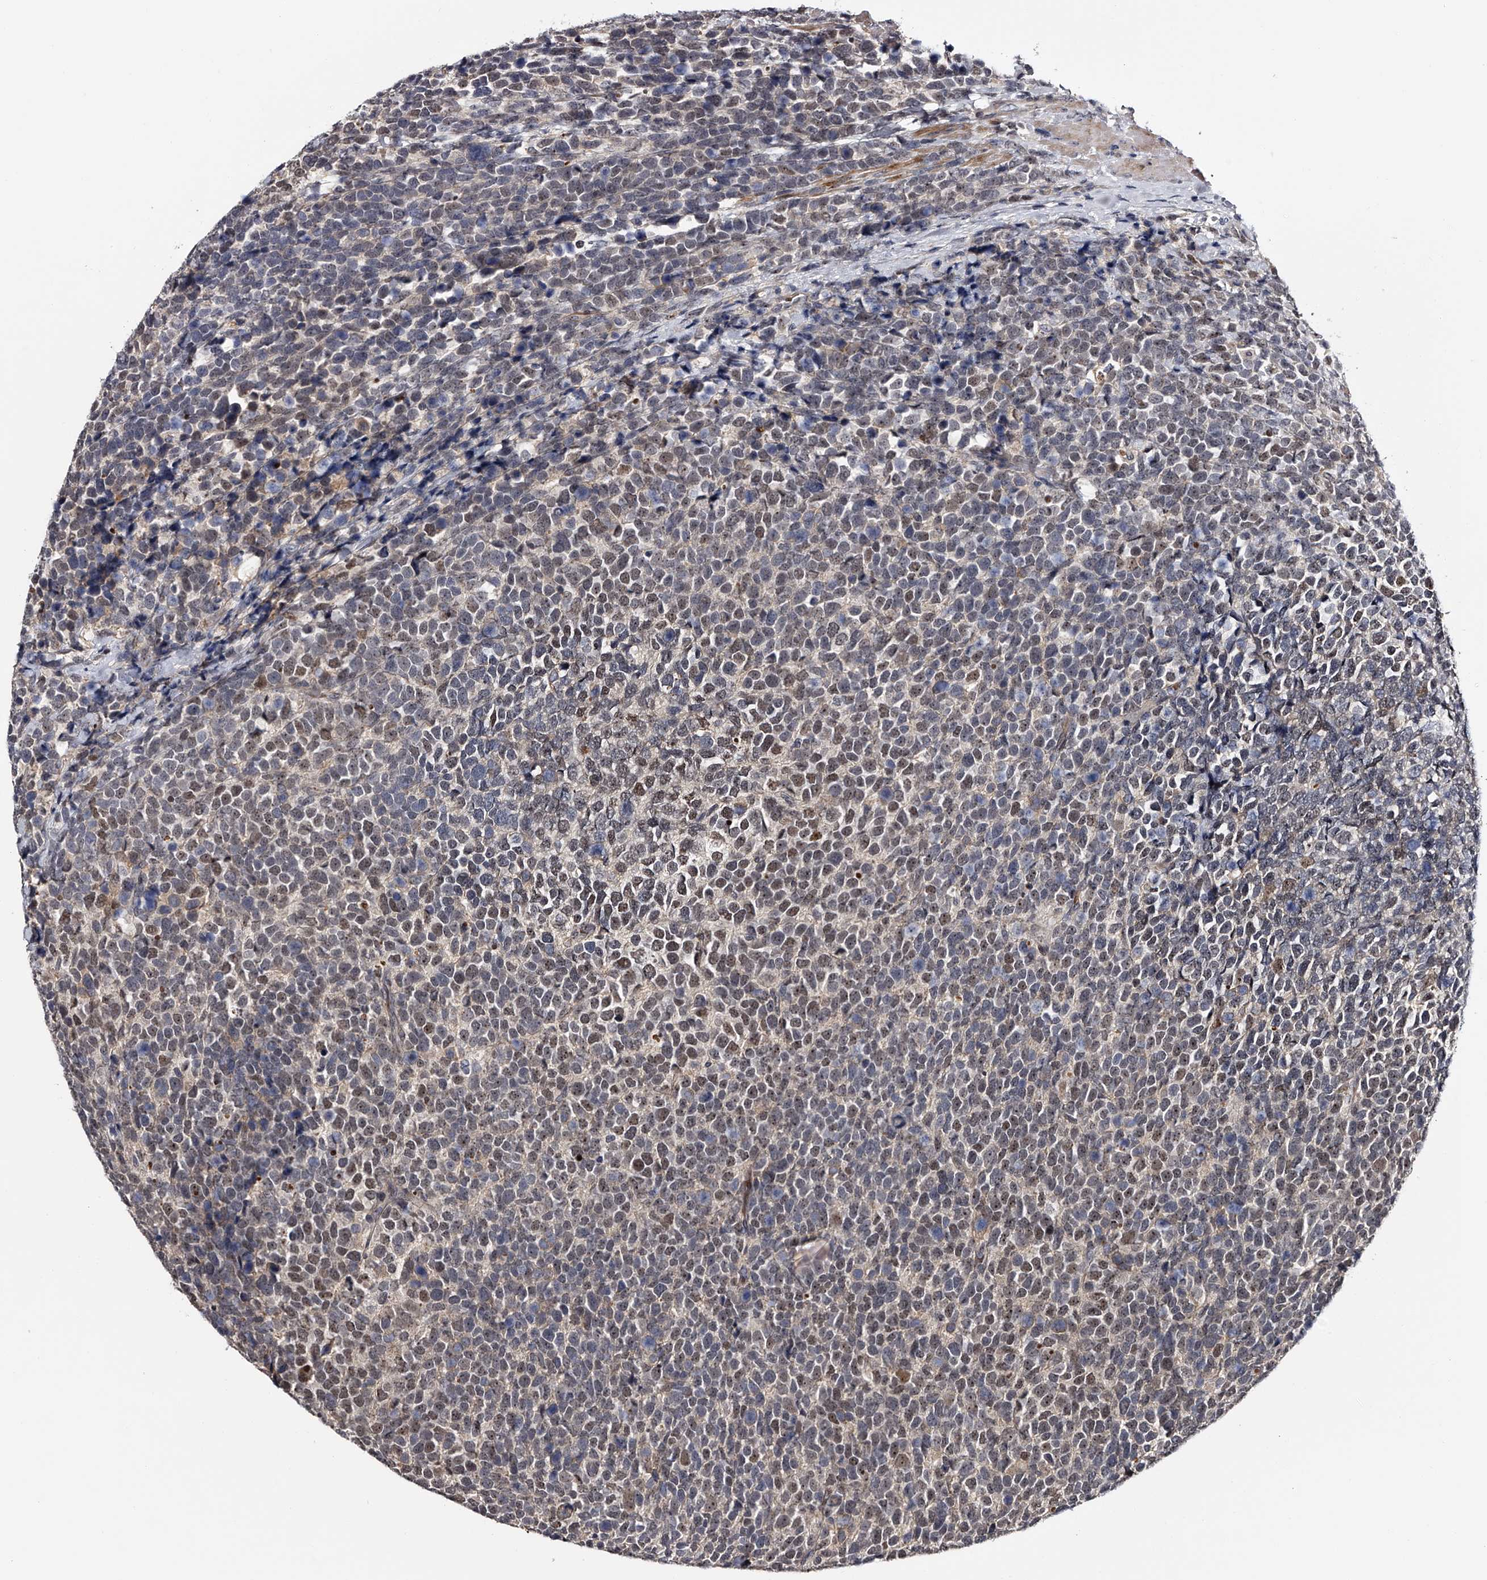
{"staining": {"intensity": "weak", "quantity": ">75%", "location": "nuclear"}, "tissue": "urothelial cancer", "cell_type": "Tumor cells", "image_type": "cancer", "snomed": [{"axis": "morphology", "description": "Urothelial carcinoma, High grade"}, {"axis": "topography", "description": "Urinary bladder"}], "caption": "DAB (3,3'-diaminobenzidine) immunohistochemical staining of human urothelial cancer displays weak nuclear protein positivity in approximately >75% of tumor cells.", "gene": "MDN1", "patient": {"sex": "female", "age": 82}}